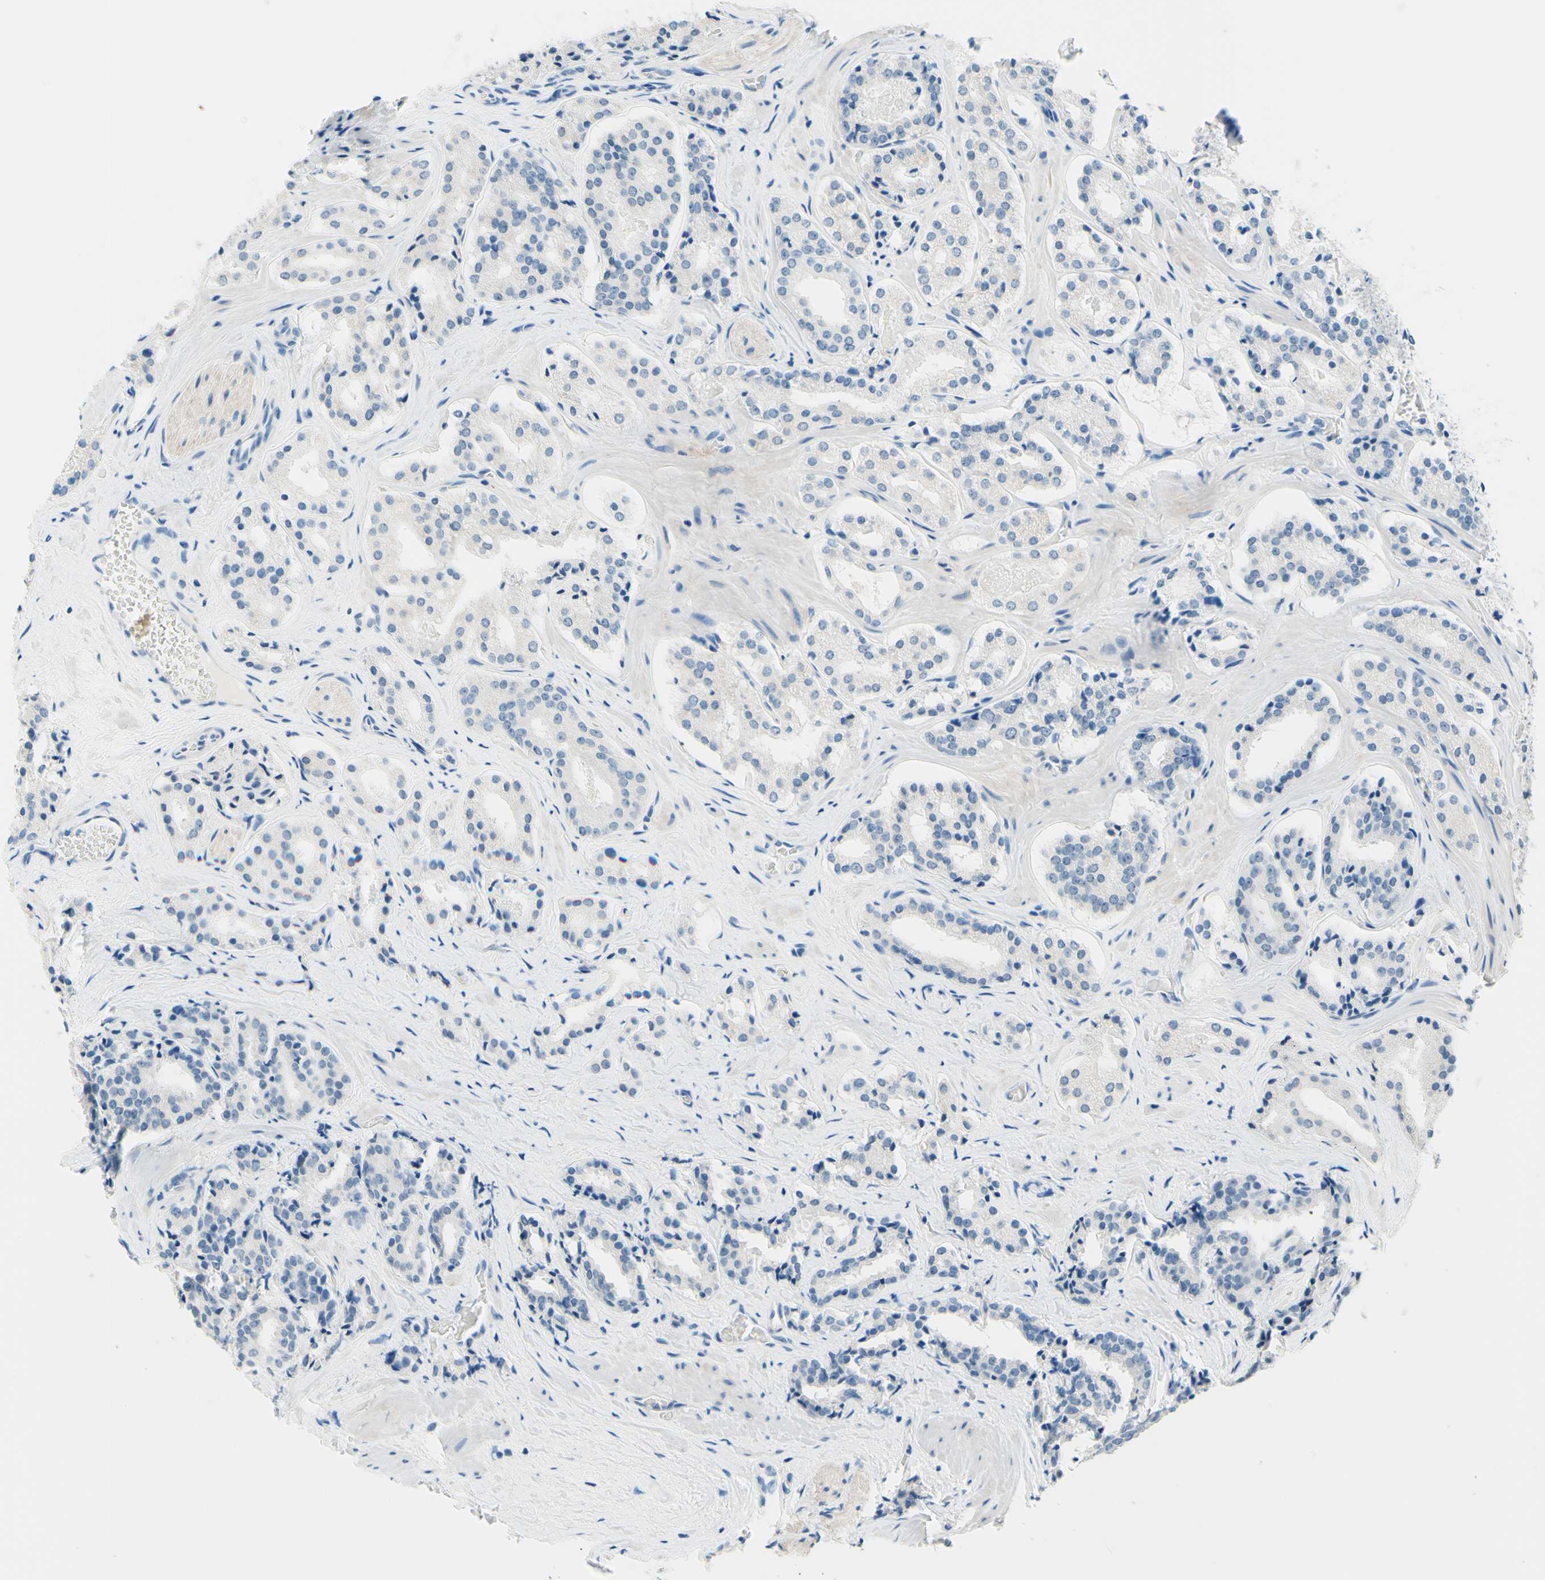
{"staining": {"intensity": "negative", "quantity": "none", "location": "none"}, "tissue": "prostate cancer", "cell_type": "Tumor cells", "image_type": "cancer", "snomed": [{"axis": "morphology", "description": "Adenocarcinoma, High grade"}, {"axis": "topography", "description": "Prostate"}], "caption": "IHC histopathology image of human prostate cancer stained for a protein (brown), which exhibits no staining in tumor cells.", "gene": "PASD1", "patient": {"sex": "male", "age": 60}}